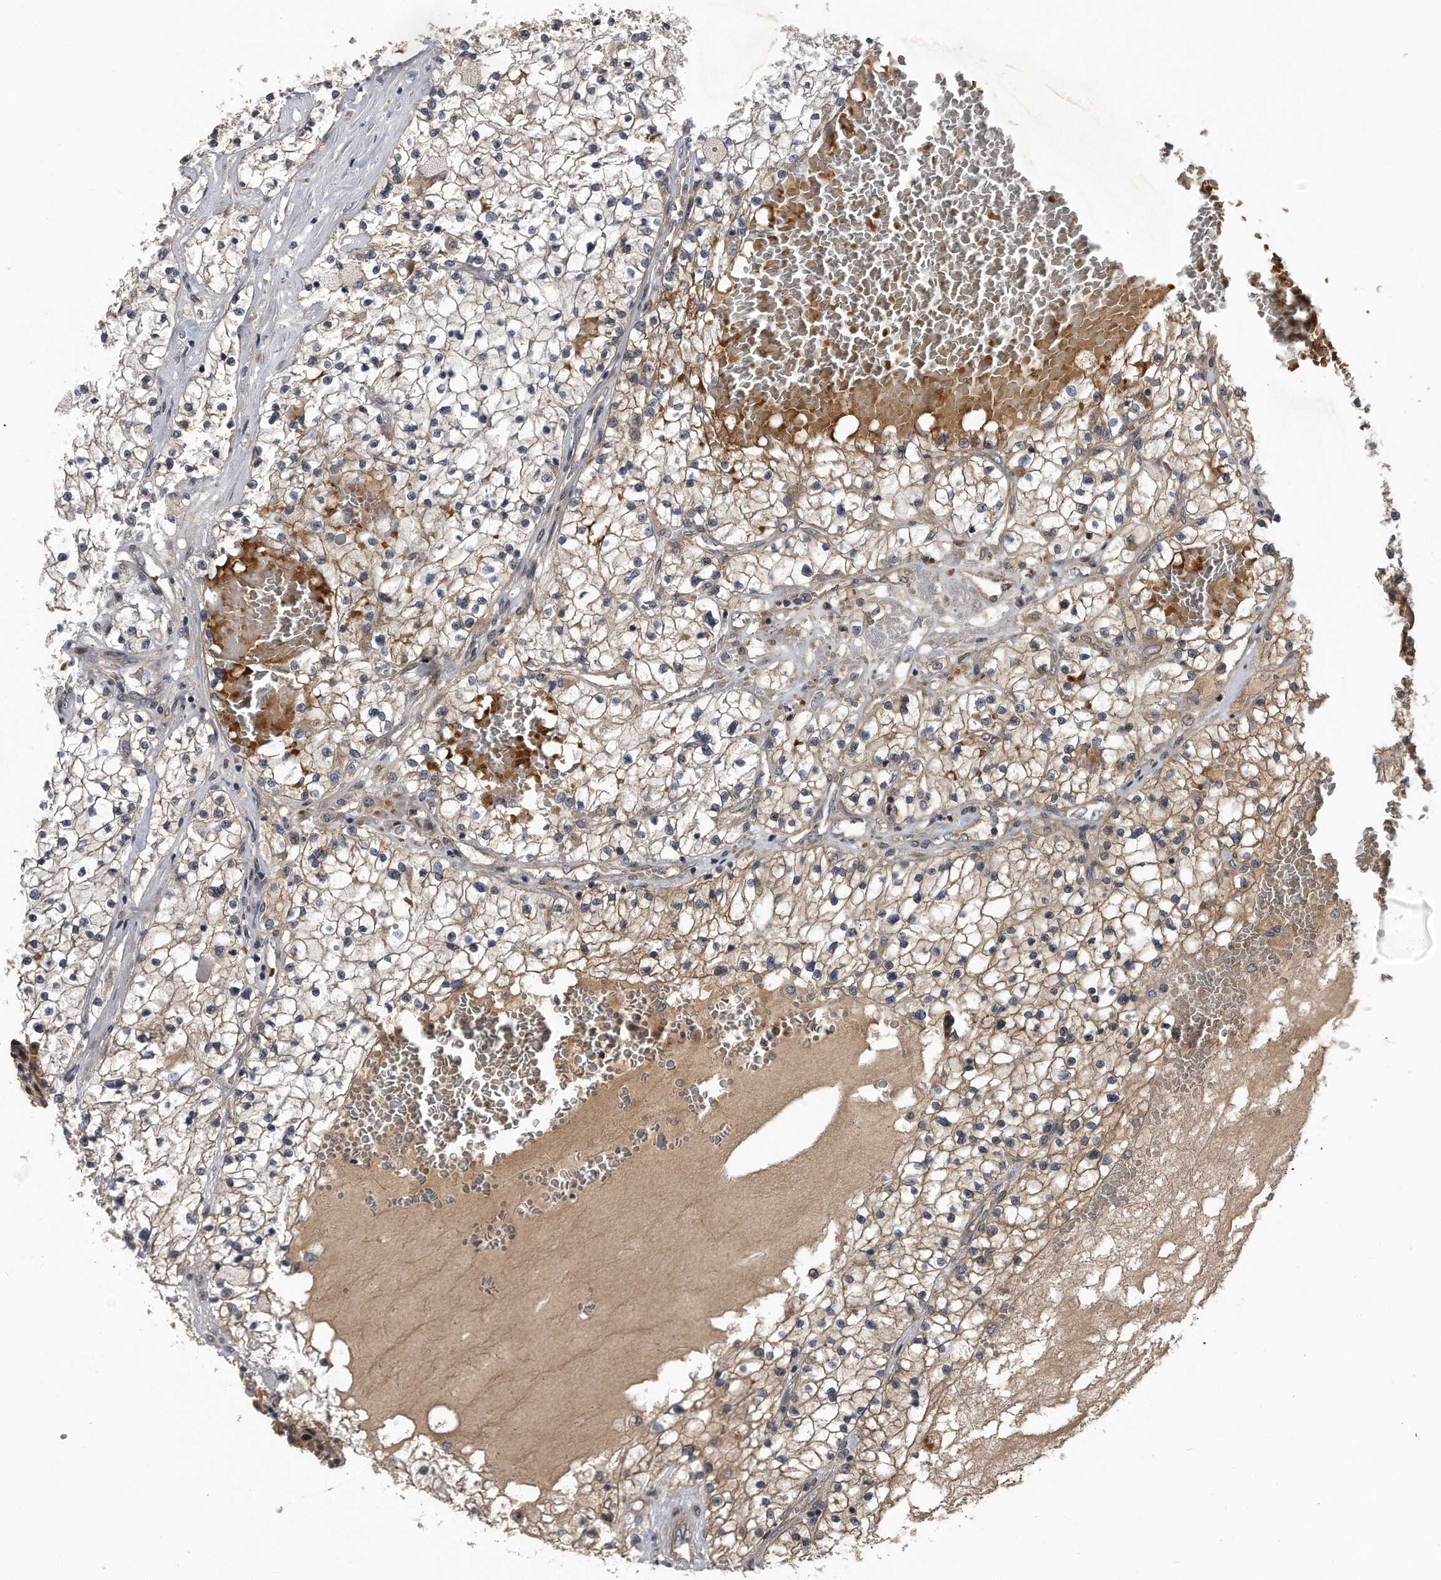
{"staining": {"intensity": "moderate", "quantity": "25%-75%", "location": "cytoplasmic/membranous"}, "tissue": "renal cancer", "cell_type": "Tumor cells", "image_type": "cancer", "snomed": [{"axis": "morphology", "description": "Normal tissue, NOS"}, {"axis": "morphology", "description": "Adenocarcinoma, NOS"}, {"axis": "topography", "description": "Kidney"}], "caption": "Immunohistochemical staining of human renal cancer displays medium levels of moderate cytoplasmic/membranous expression in about 25%-75% of tumor cells.", "gene": "ZNF79", "patient": {"sex": "male", "age": 68}}